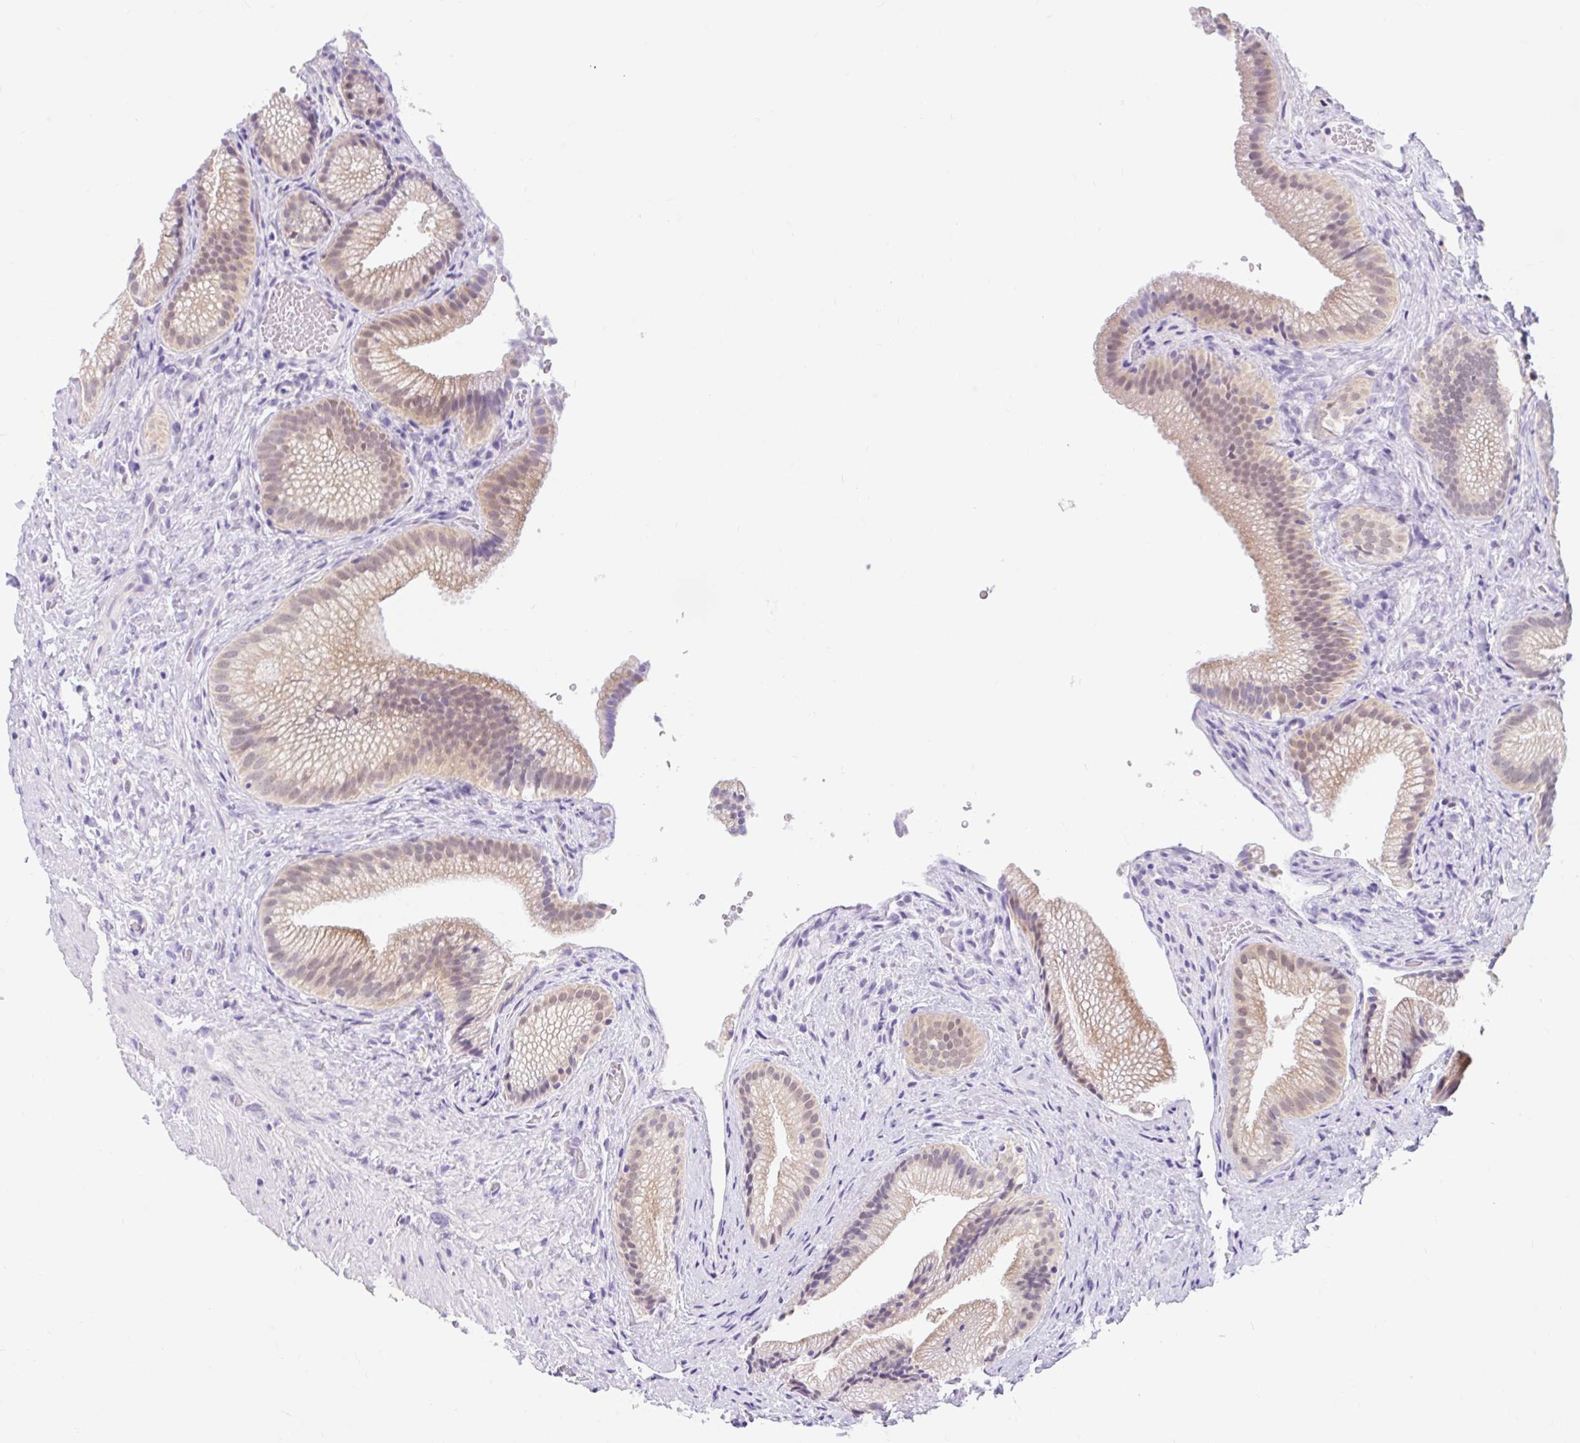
{"staining": {"intensity": "moderate", "quantity": ">75%", "location": "cytoplasmic/membranous"}, "tissue": "gallbladder", "cell_type": "Glandular cells", "image_type": "normal", "snomed": [{"axis": "morphology", "description": "Normal tissue, NOS"}, {"axis": "morphology", "description": "Inflammation, NOS"}, {"axis": "topography", "description": "Gallbladder"}], "caption": "A high-resolution photomicrograph shows immunohistochemistry staining of benign gallbladder, which shows moderate cytoplasmic/membranous staining in approximately >75% of glandular cells.", "gene": "ITPK1", "patient": {"sex": "male", "age": 51}}